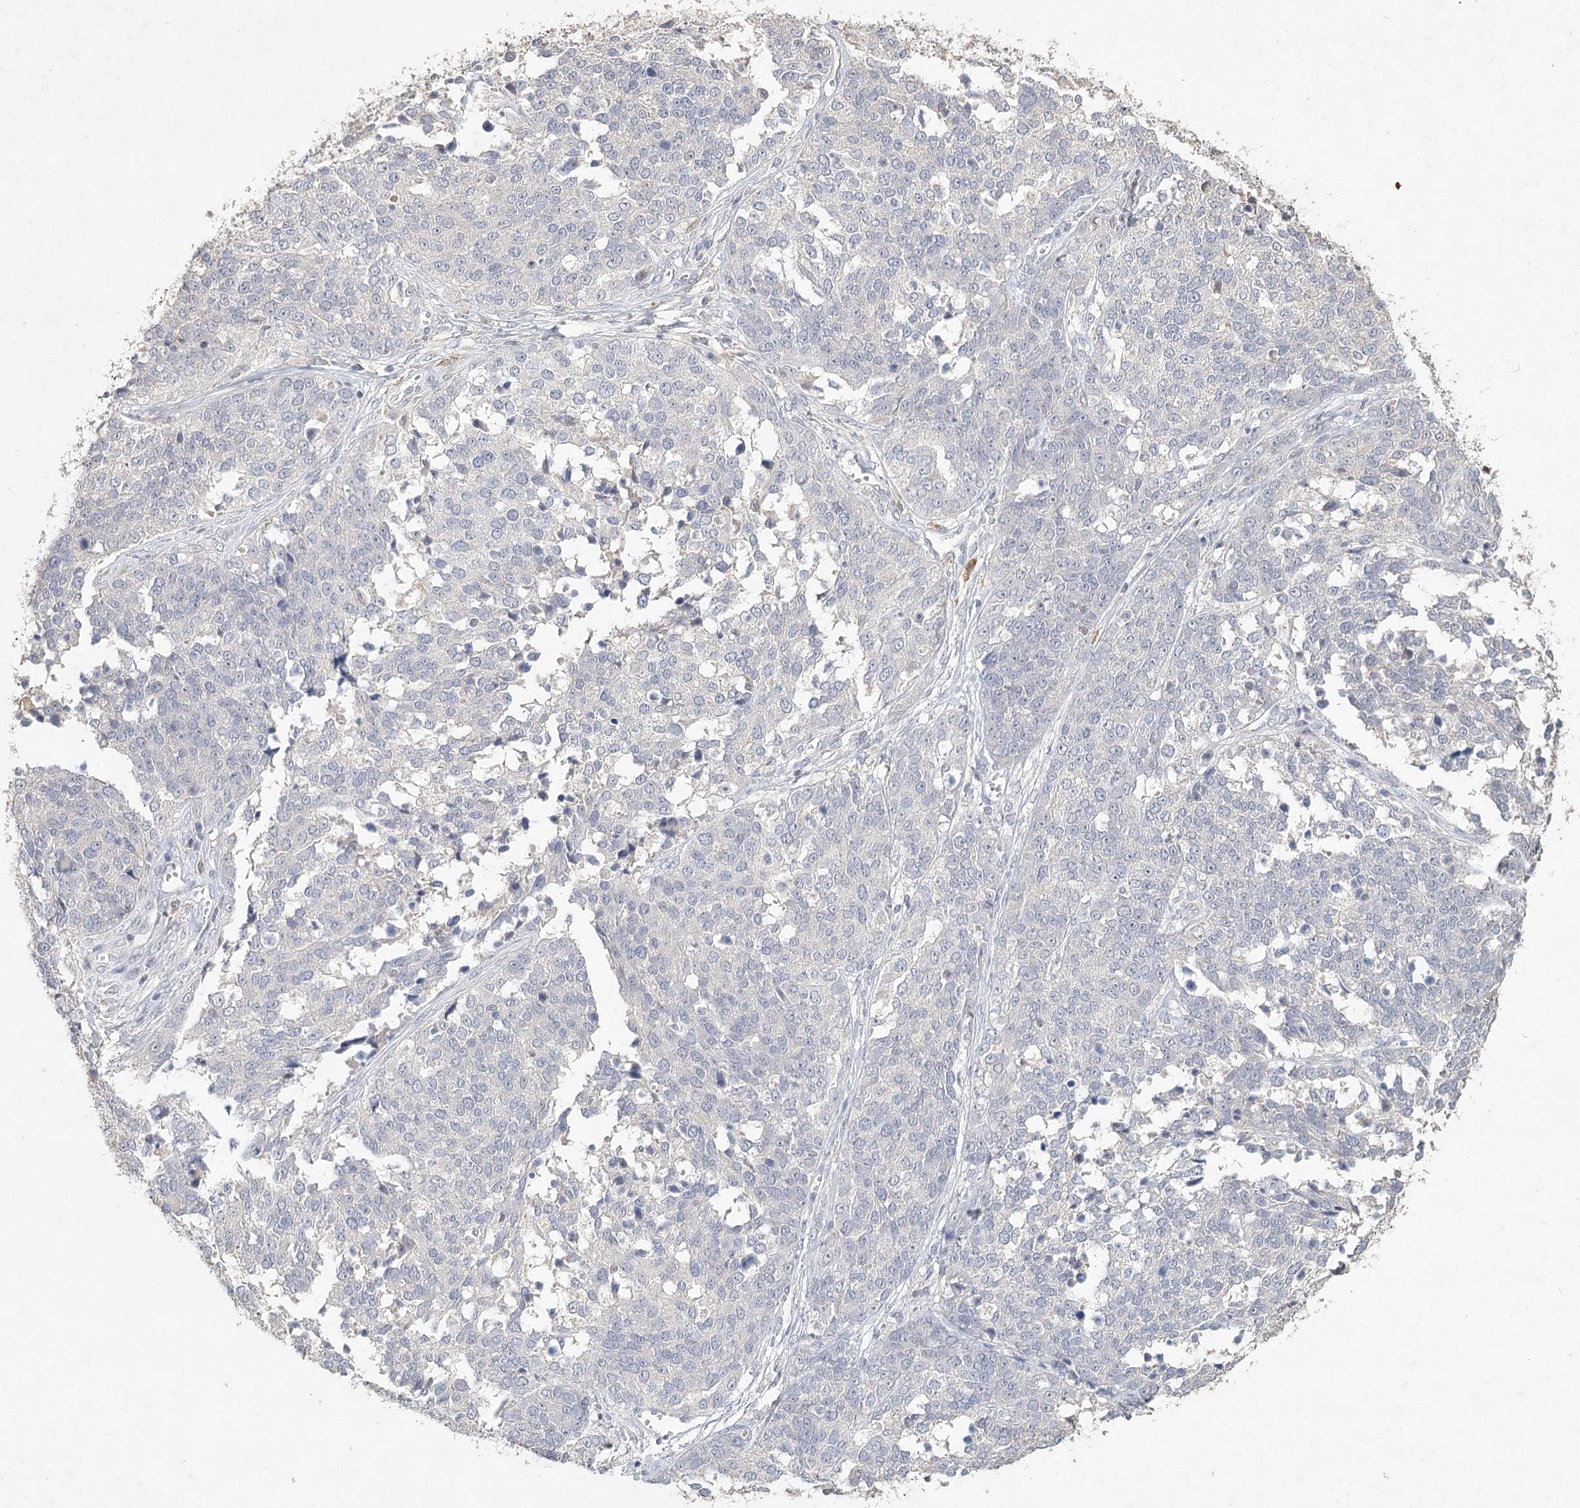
{"staining": {"intensity": "negative", "quantity": "none", "location": "none"}, "tissue": "ovarian cancer", "cell_type": "Tumor cells", "image_type": "cancer", "snomed": [{"axis": "morphology", "description": "Cystadenocarcinoma, serous, NOS"}, {"axis": "topography", "description": "Ovary"}], "caption": "There is no significant staining in tumor cells of serous cystadenocarcinoma (ovarian).", "gene": "ARSI", "patient": {"sex": "female", "age": 44}}